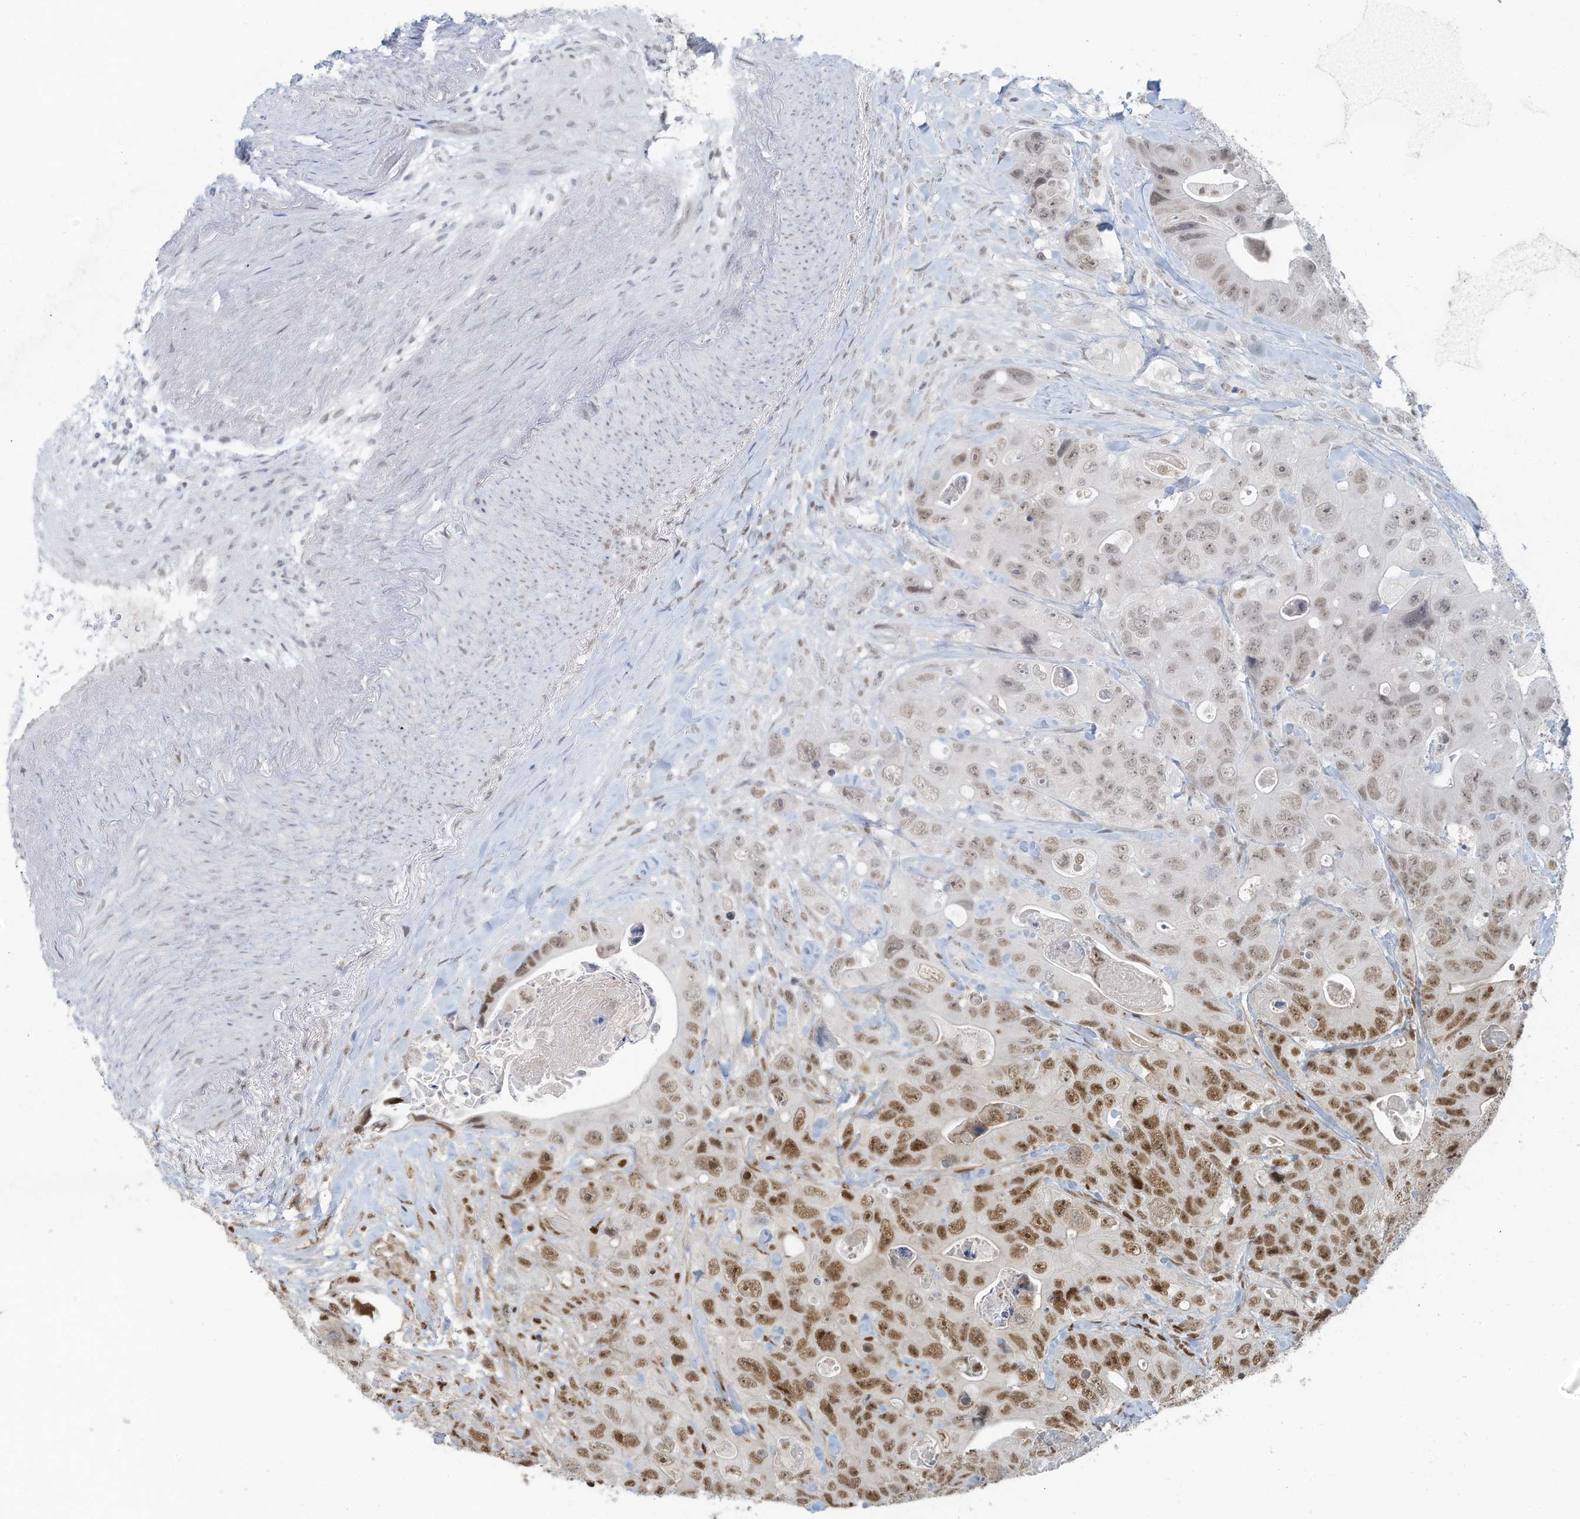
{"staining": {"intensity": "moderate", "quantity": "25%-75%", "location": "nuclear"}, "tissue": "colorectal cancer", "cell_type": "Tumor cells", "image_type": "cancer", "snomed": [{"axis": "morphology", "description": "Adenocarcinoma, NOS"}, {"axis": "topography", "description": "Colon"}], "caption": "Immunohistochemical staining of colorectal cancer reveals medium levels of moderate nuclear positivity in approximately 25%-75% of tumor cells. (DAB IHC with brightfield microscopy, high magnification).", "gene": "DBR1", "patient": {"sex": "female", "age": 46}}